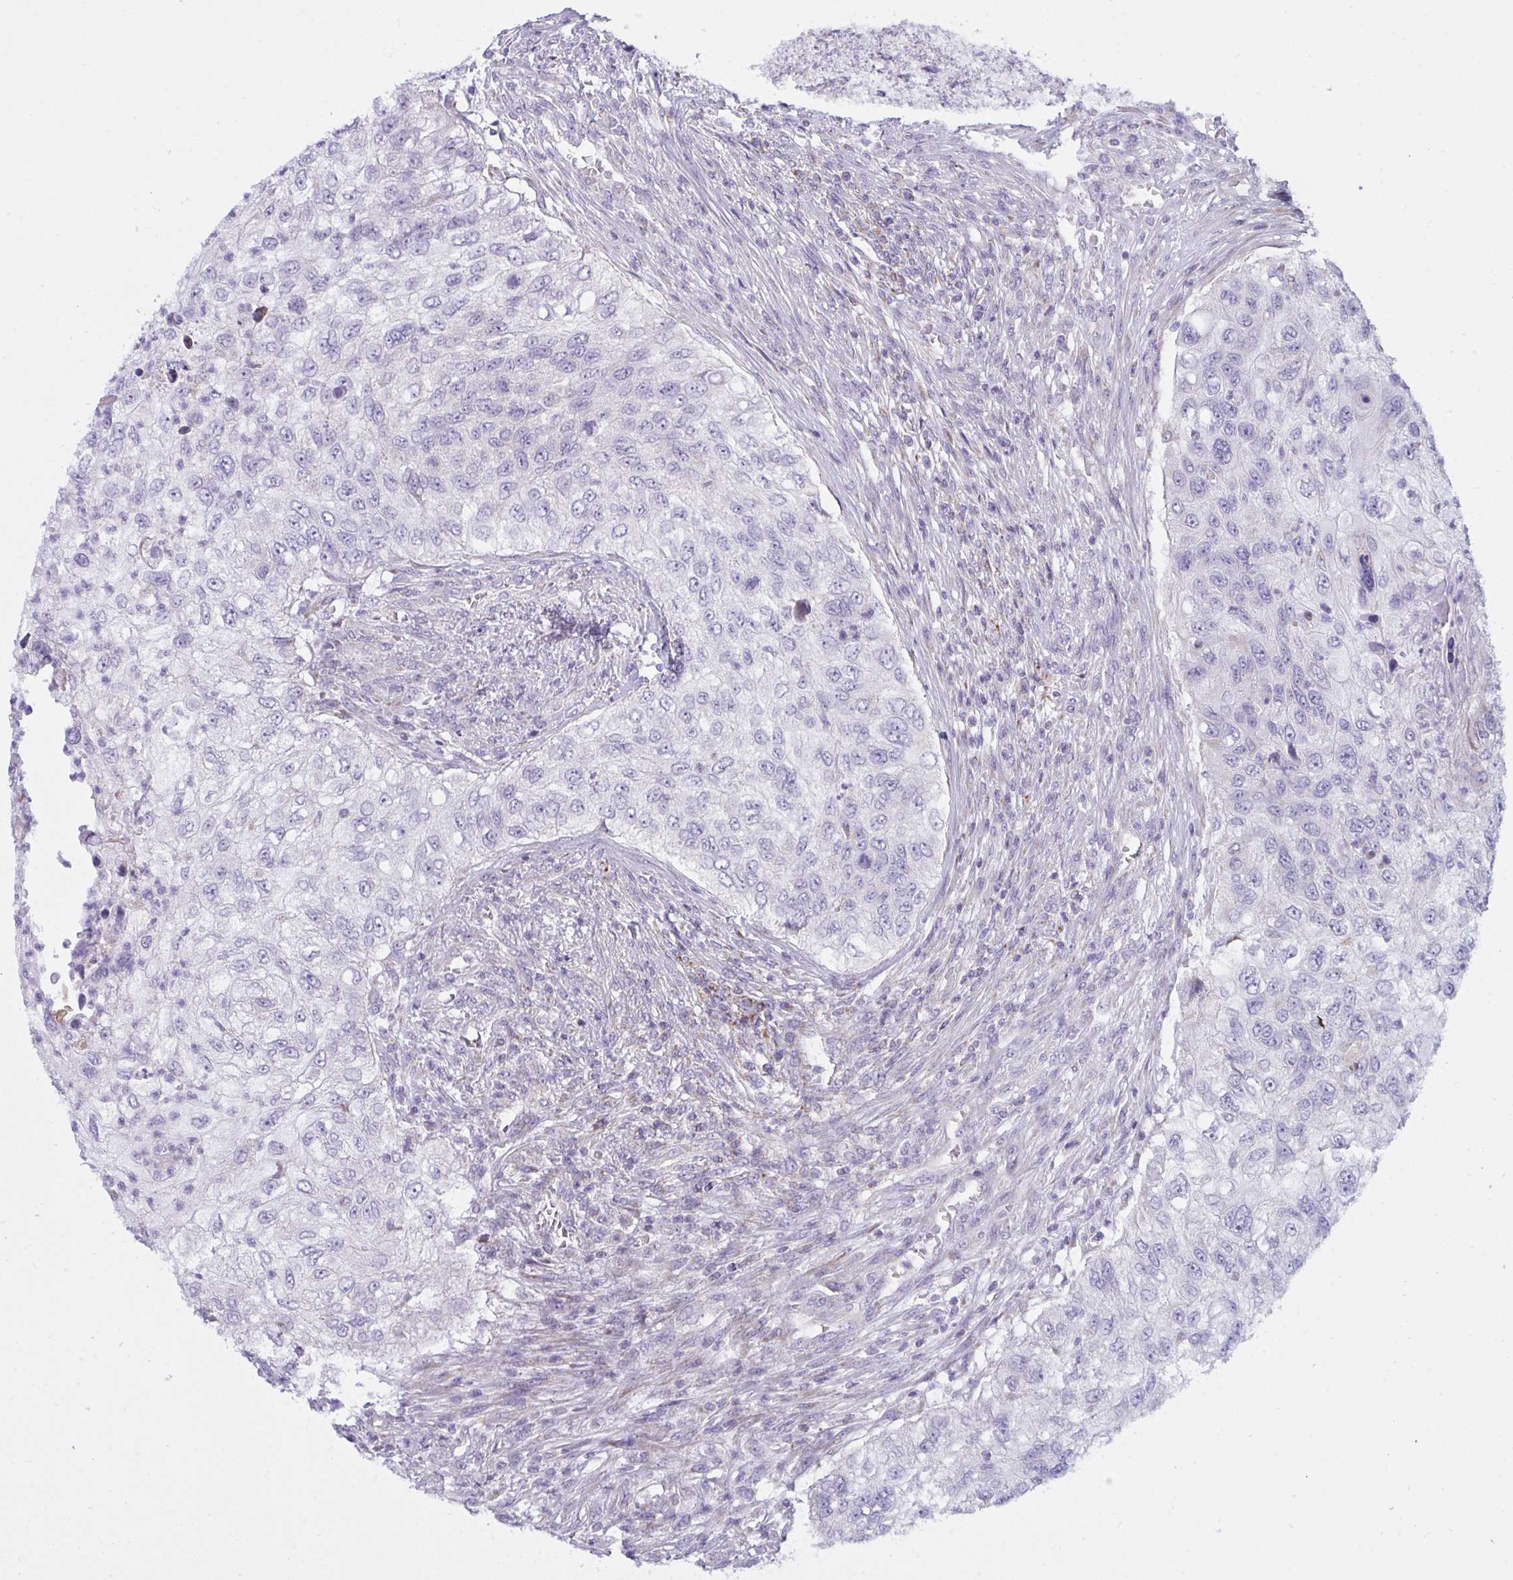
{"staining": {"intensity": "negative", "quantity": "none", "location": "none"}, "tissue": "urothelial cancer", "cell_type": "Tumor cells", "image_type": "cancer", "snomed": [{"axis": "morphology", "description": "Urothelial carcinoma, High grade"}, {"axis": "topography", "description": "Urinary bladder"}], "caption": "Immunohistochemistry of high-grade urothelial carcinoma demonstrates no staining in tumor cells. The staining was performed using DAB to visualize the protein expression in brown, while the nuclei were stained in blue with hematoxylin (Magnification: 20x).", "gene": "ATG9A", "patient": {"sex": "female", "age": 60}}